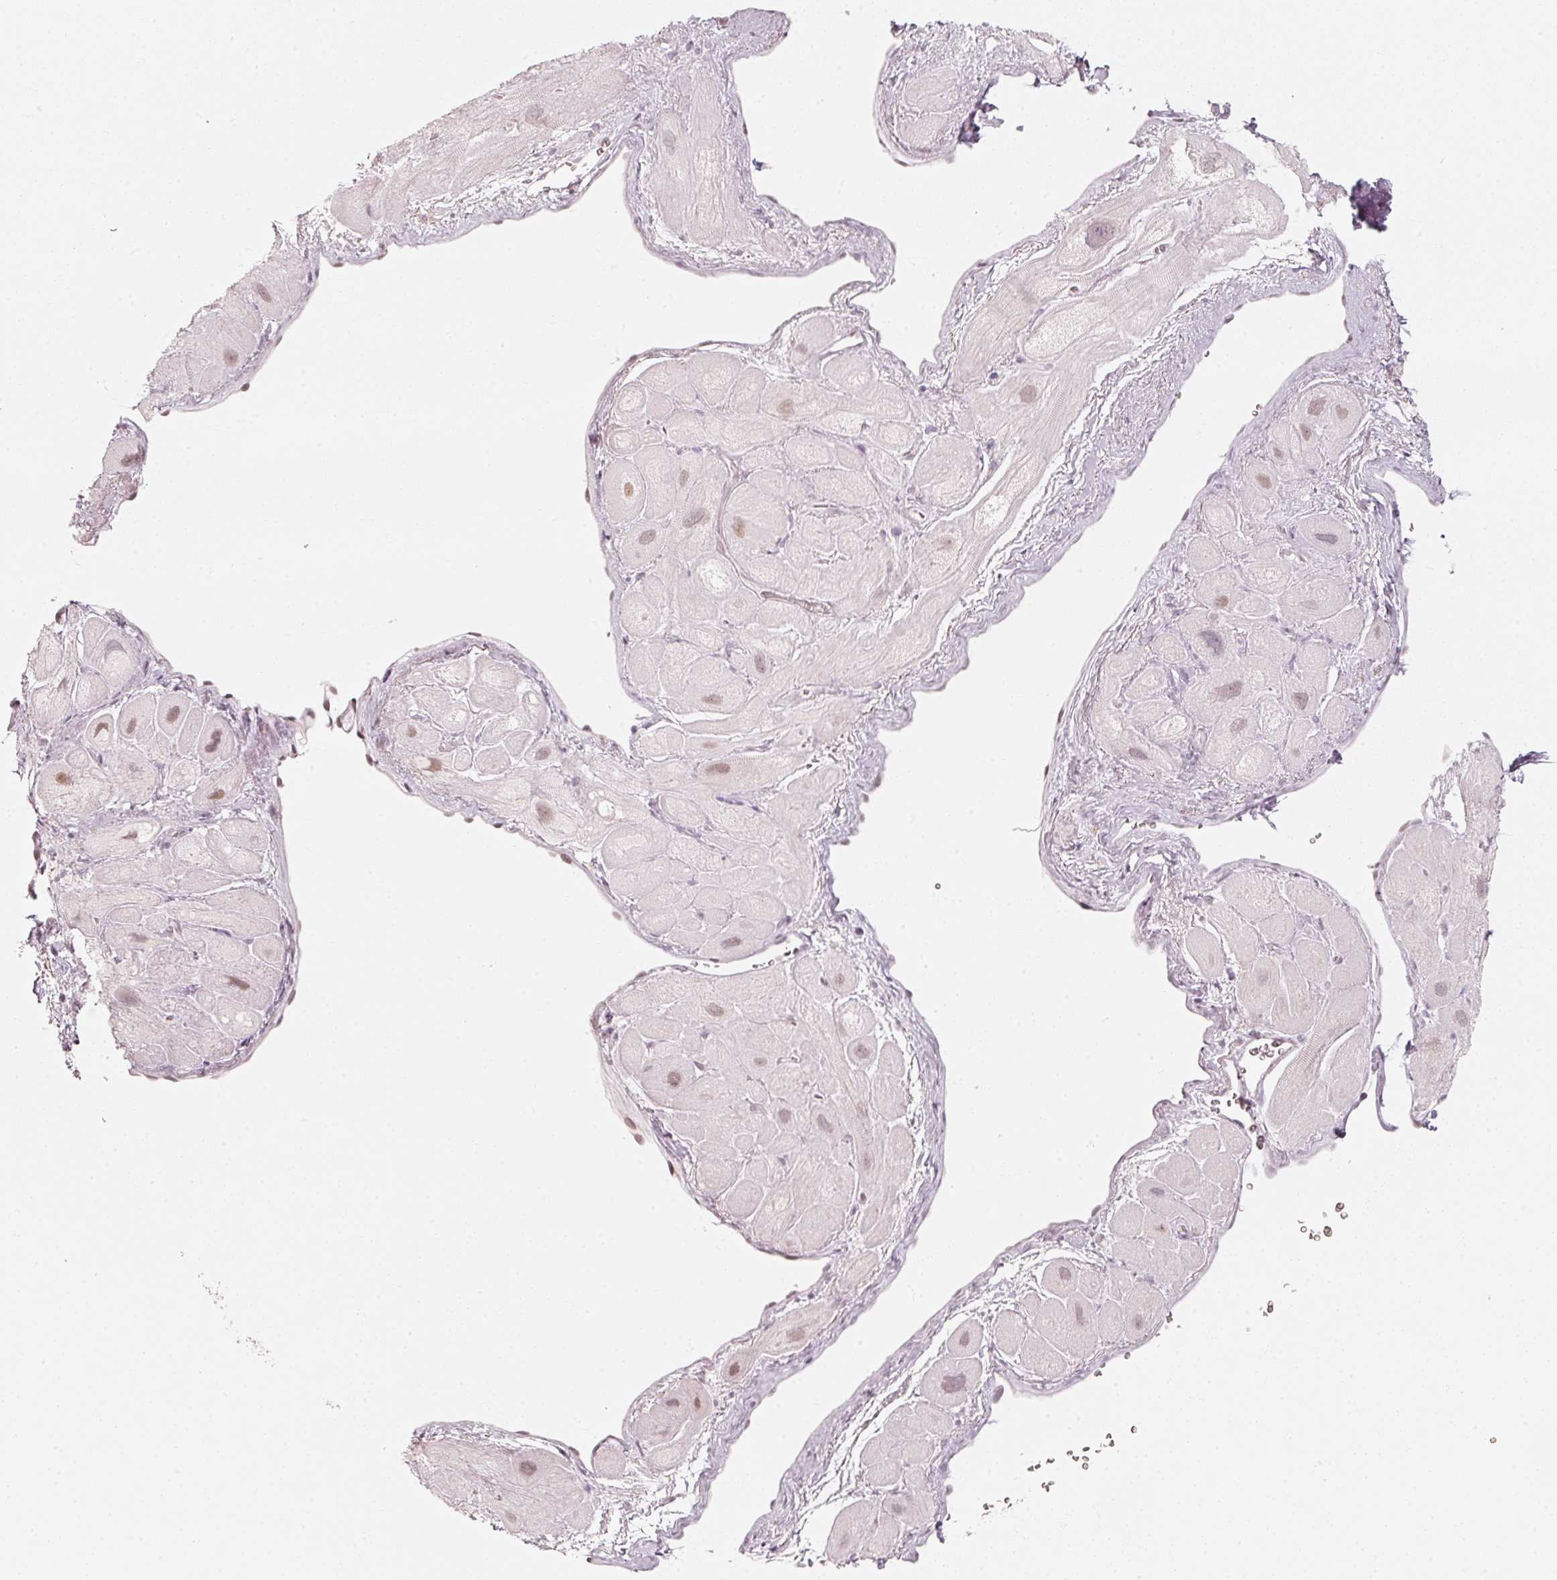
{"staining": {"intensity": "weak", "quantity": "25%-75%", "location": "nuclear"}, "tissue": "heart muscle", "cell_type": "Cardiomyocytes", "image_type": "normal", "snomed": [{"axis": "morphology", "description": "Normal tissue, NOS"}, {"axis": "topography", "description": "Heart"}], "caption": "The photomicrograph exhibits staining of benign heart muscle, revealing weak nuclear protein expression (brown color) within cardiomyocytes.", "gene": "PPP1R10", "patient": {"sex": "male", "age": 49}}